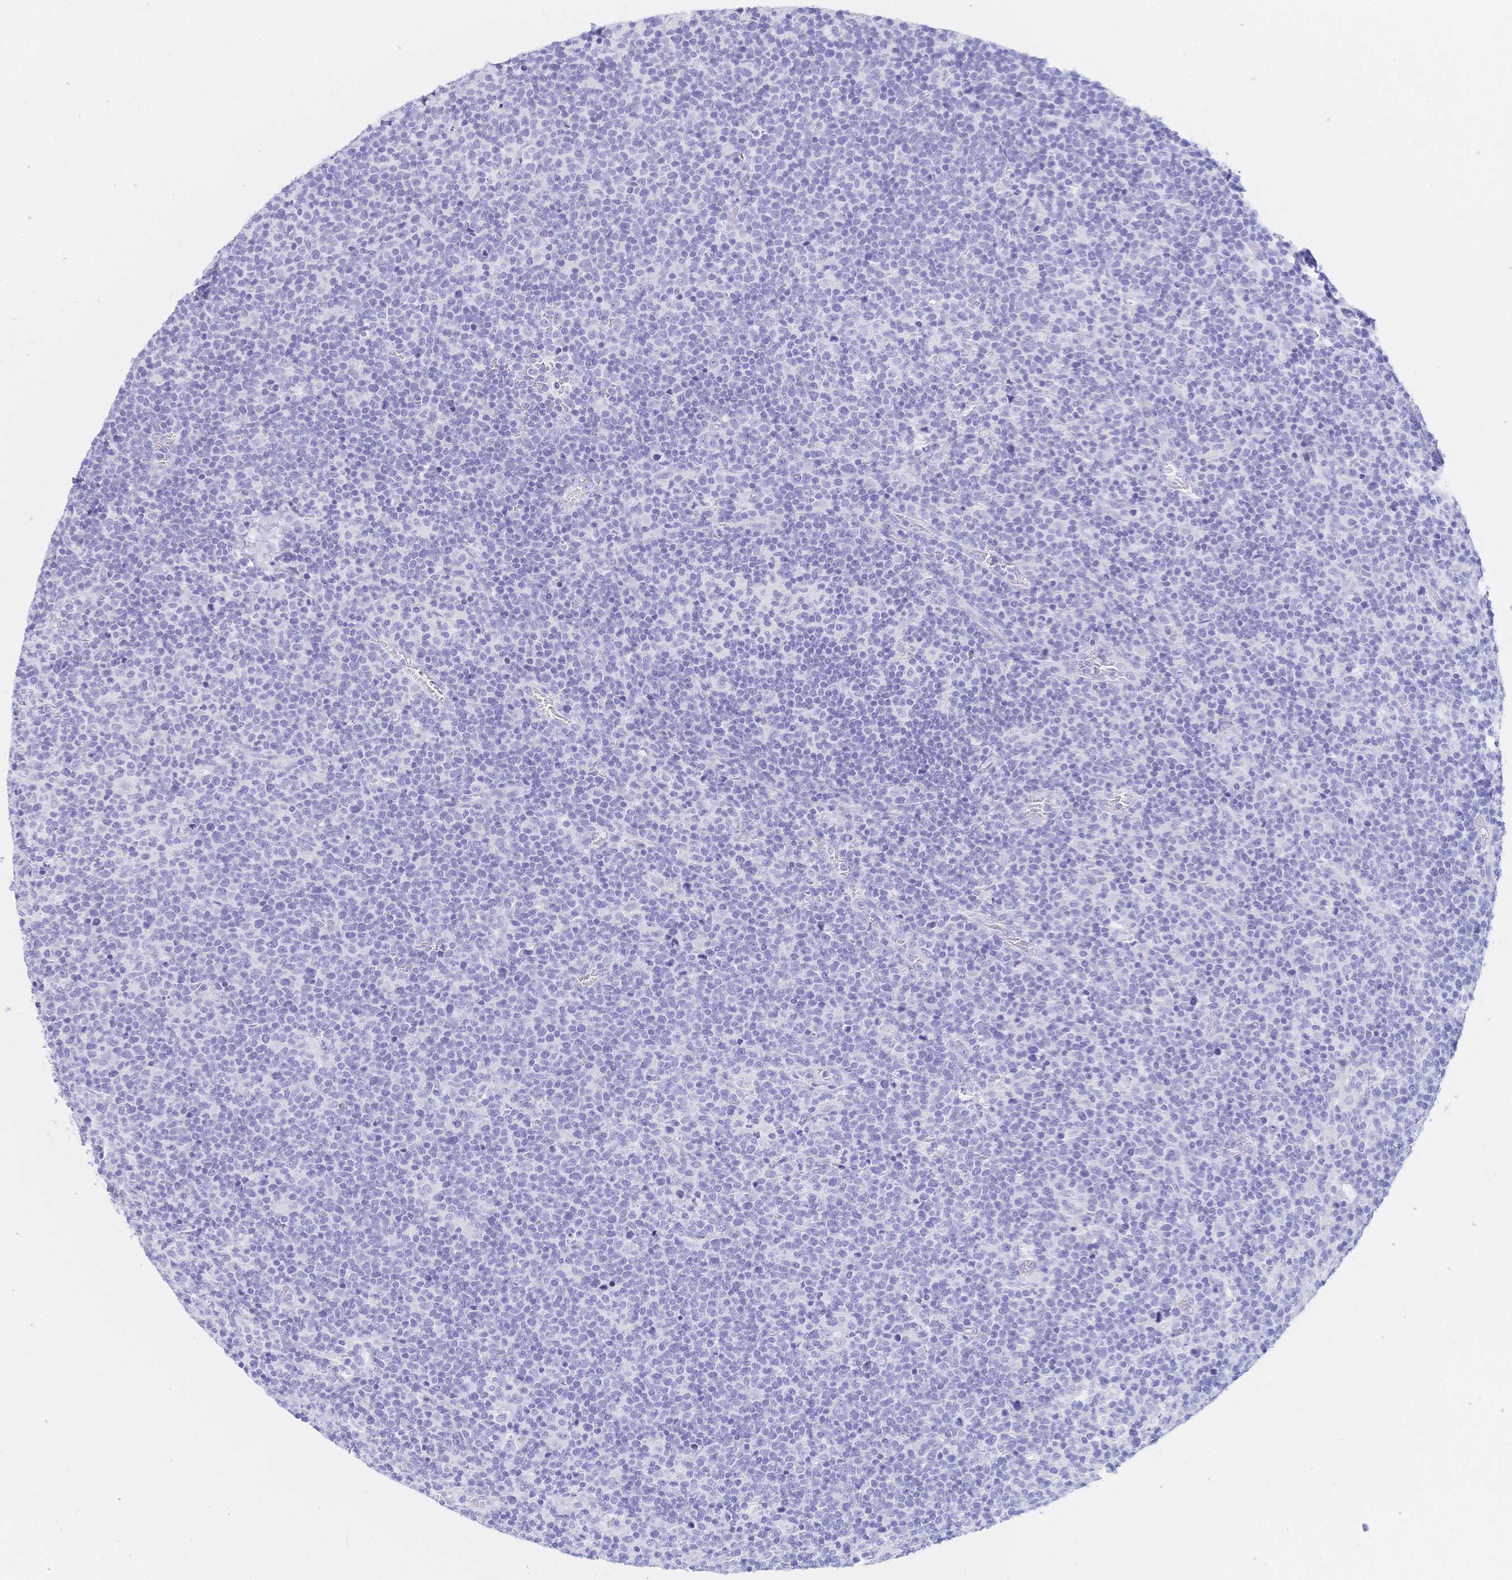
{"staining": {"intensity": "negative", "quantity": "none", "location": "none"}, "tissue": "lymphoma", "cell_type": "Tumor cells", "image_type": "cancer", "snomed": [{"axis": "morphology", "description": "Malignant lymphoma, non-Hodgkin's type, High grade"}, {"axis": "topography", "description": "Lymph node"}], "caption": "Immunohistochemistry (IHC) photomicrograph of human high-grade malignant lymphoma, non-Hodgkin's type stained for a protein (brown), which displays no positivity in tumor cells. (Brightfield microscopy of DAB immunohistochemistry at high magnification).", "gene": "MEP1B", "patient": {"sex": "male", "age": 61}}